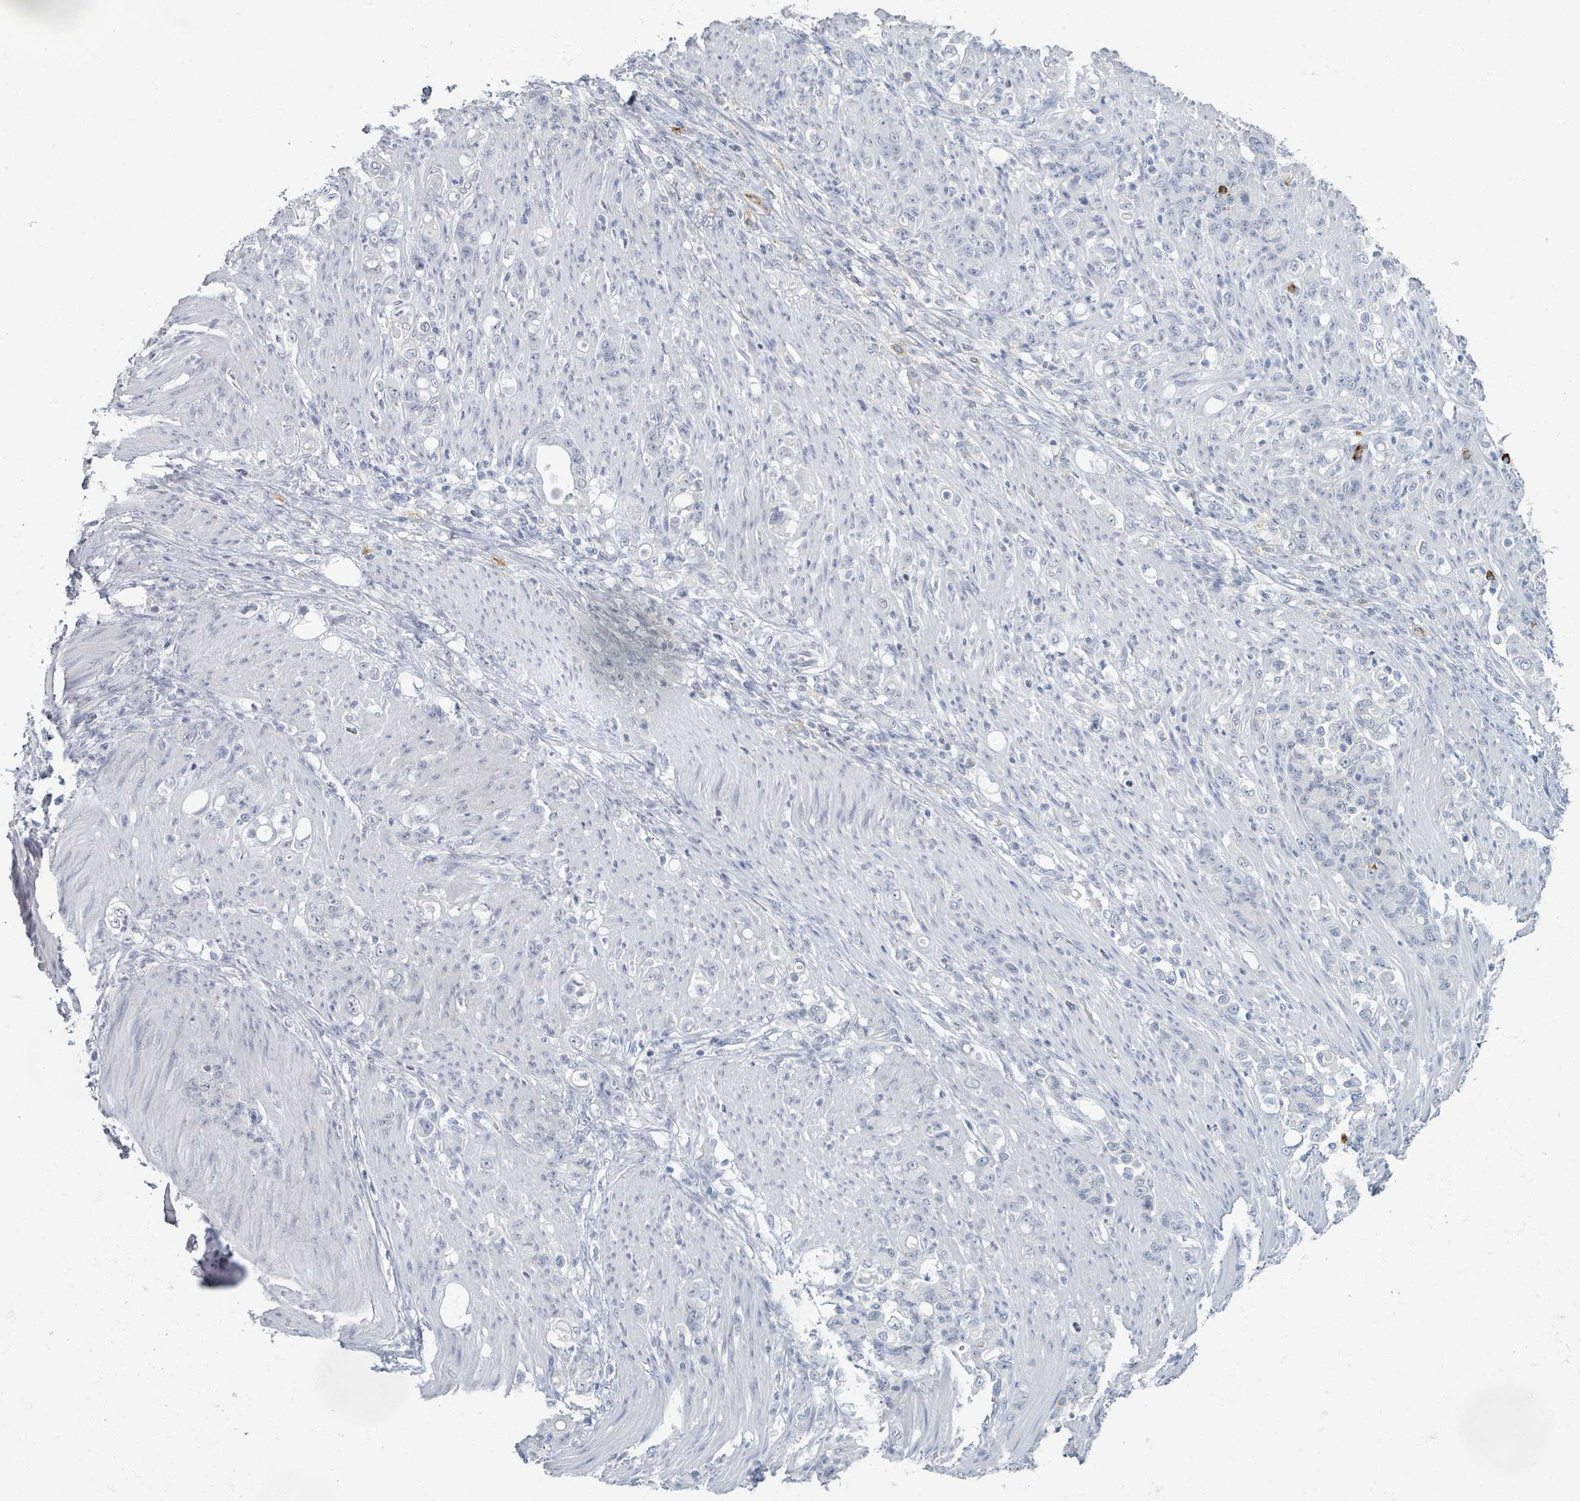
{"staining": {"intensity": "negative", "quantity": "none", "location": "none"}, "tissue": "stomach cancer", "cell_type": "Tumor cells", "image_type": "cancer", "snomed": [{"axis": "morphology", "description": "Normal tissue, NOS"}, {"axis": "morphology", "description": "Adenocarcinoma, NOS"}, {"axis": "topography", "description": "Stomach"}], "caption": "The image shows no significant expression in tumor cells of stomach cancer. (Brightfield microscopy of DAB IHC at high magnification).", "gene": "WNT11", "patient": {"sex": "female", "age": 79}}